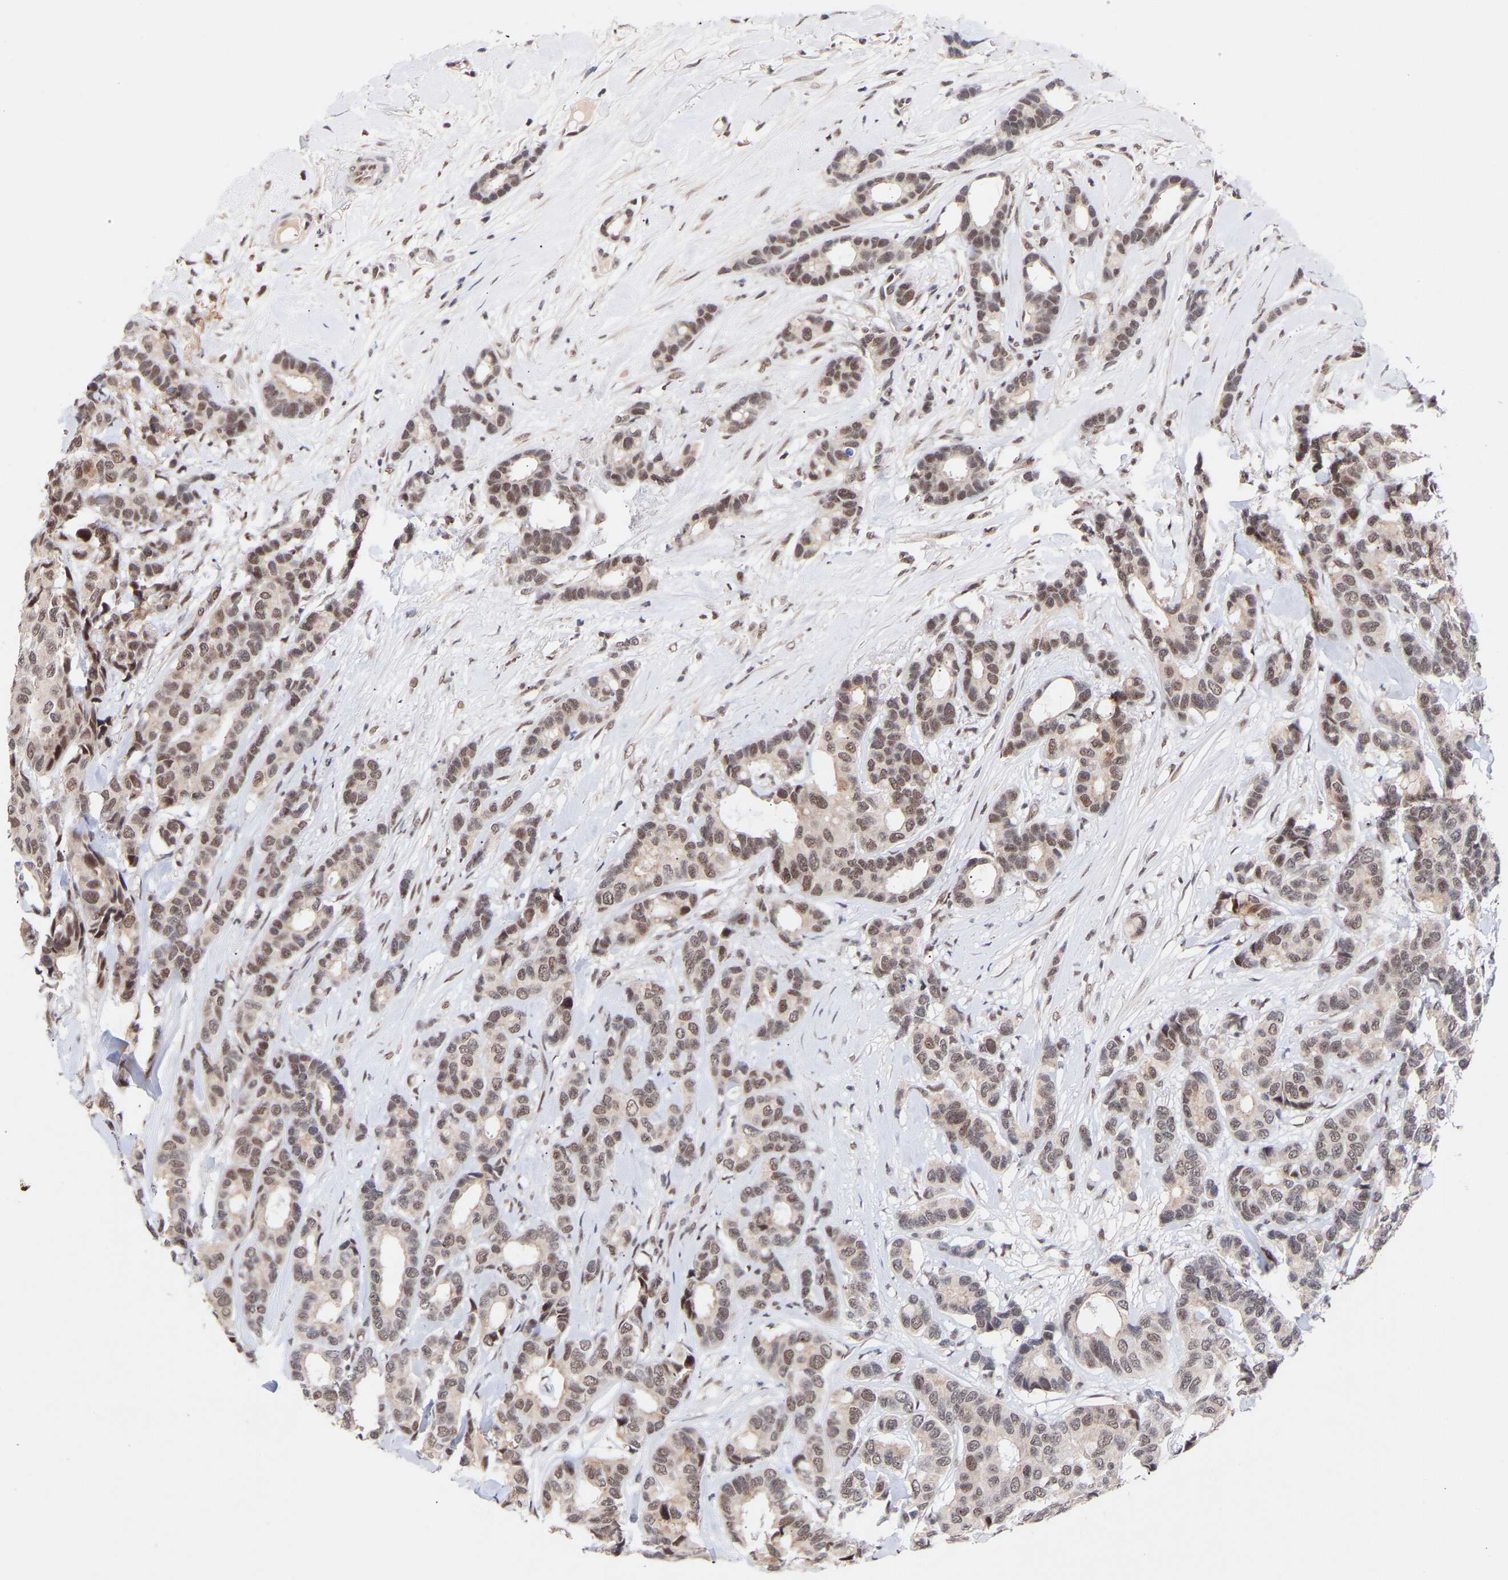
{"staining": {"intensity": "weak", "quantity": ">75%", "location": "nuclear"}, "tissue": "breast cancer", "cell_type": "Tumor cells", "image_type": "cancer", "snomed": [{"axis": "morphology", "description": "Duct carcinoma"}, {"axis": "topography", "description": "Breast"}], "caption": "DAB (3,3'-diaminobenzidine) immunohistochemical staining of breast cancer (intraductal carcinoma) reveals weak nuclear protein positivity in approximately >75% of tumor cells.", "gene": "RBM15", "patient": {"sex": "female", "age": 87}}